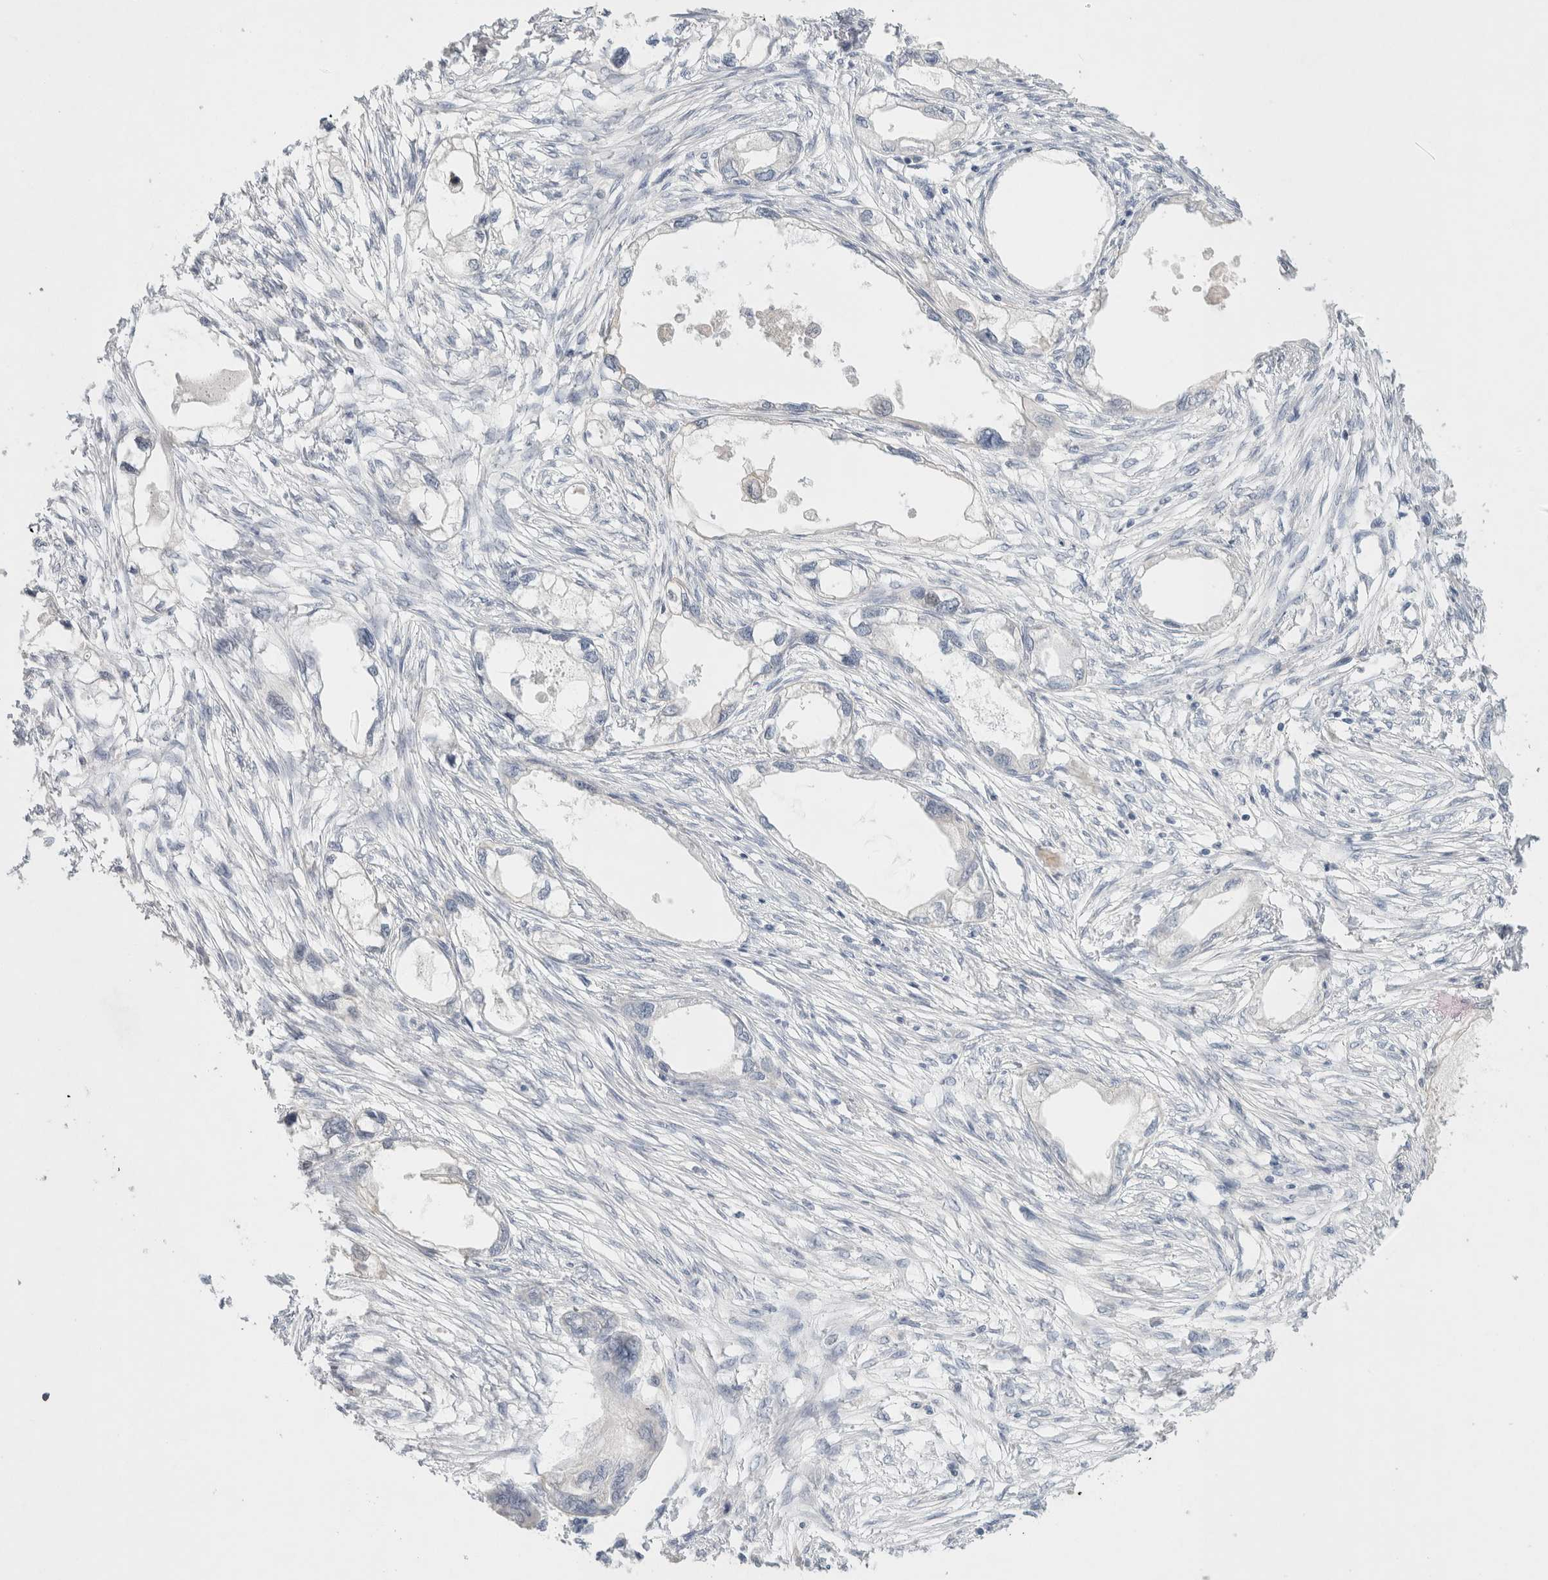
{"staining": {"intensity": "negative", "quantity": "none", "location": "none"}, "tissue": "endometrial cancer", "cell_type": "Tumor cells", "image_type": "cancer", "snomed": [{"axis": "morphology", "description": "Adenocarcinoma, NOS"}, {"axis": "morphology", "description": "Adenocarcinoma, metastatic, NOS"}, {"axis": "topography", "description": "Adipose tissue"}, {"axis": "topography", "description": "Endometrium"}], "caption": "This is an immunohistochemistry image of human metastatic adenocarcinoma (endometrial). There is no staining in tumor cells.", "gene": "MPP2", "patient": {"sex": "female", "age": 67}}